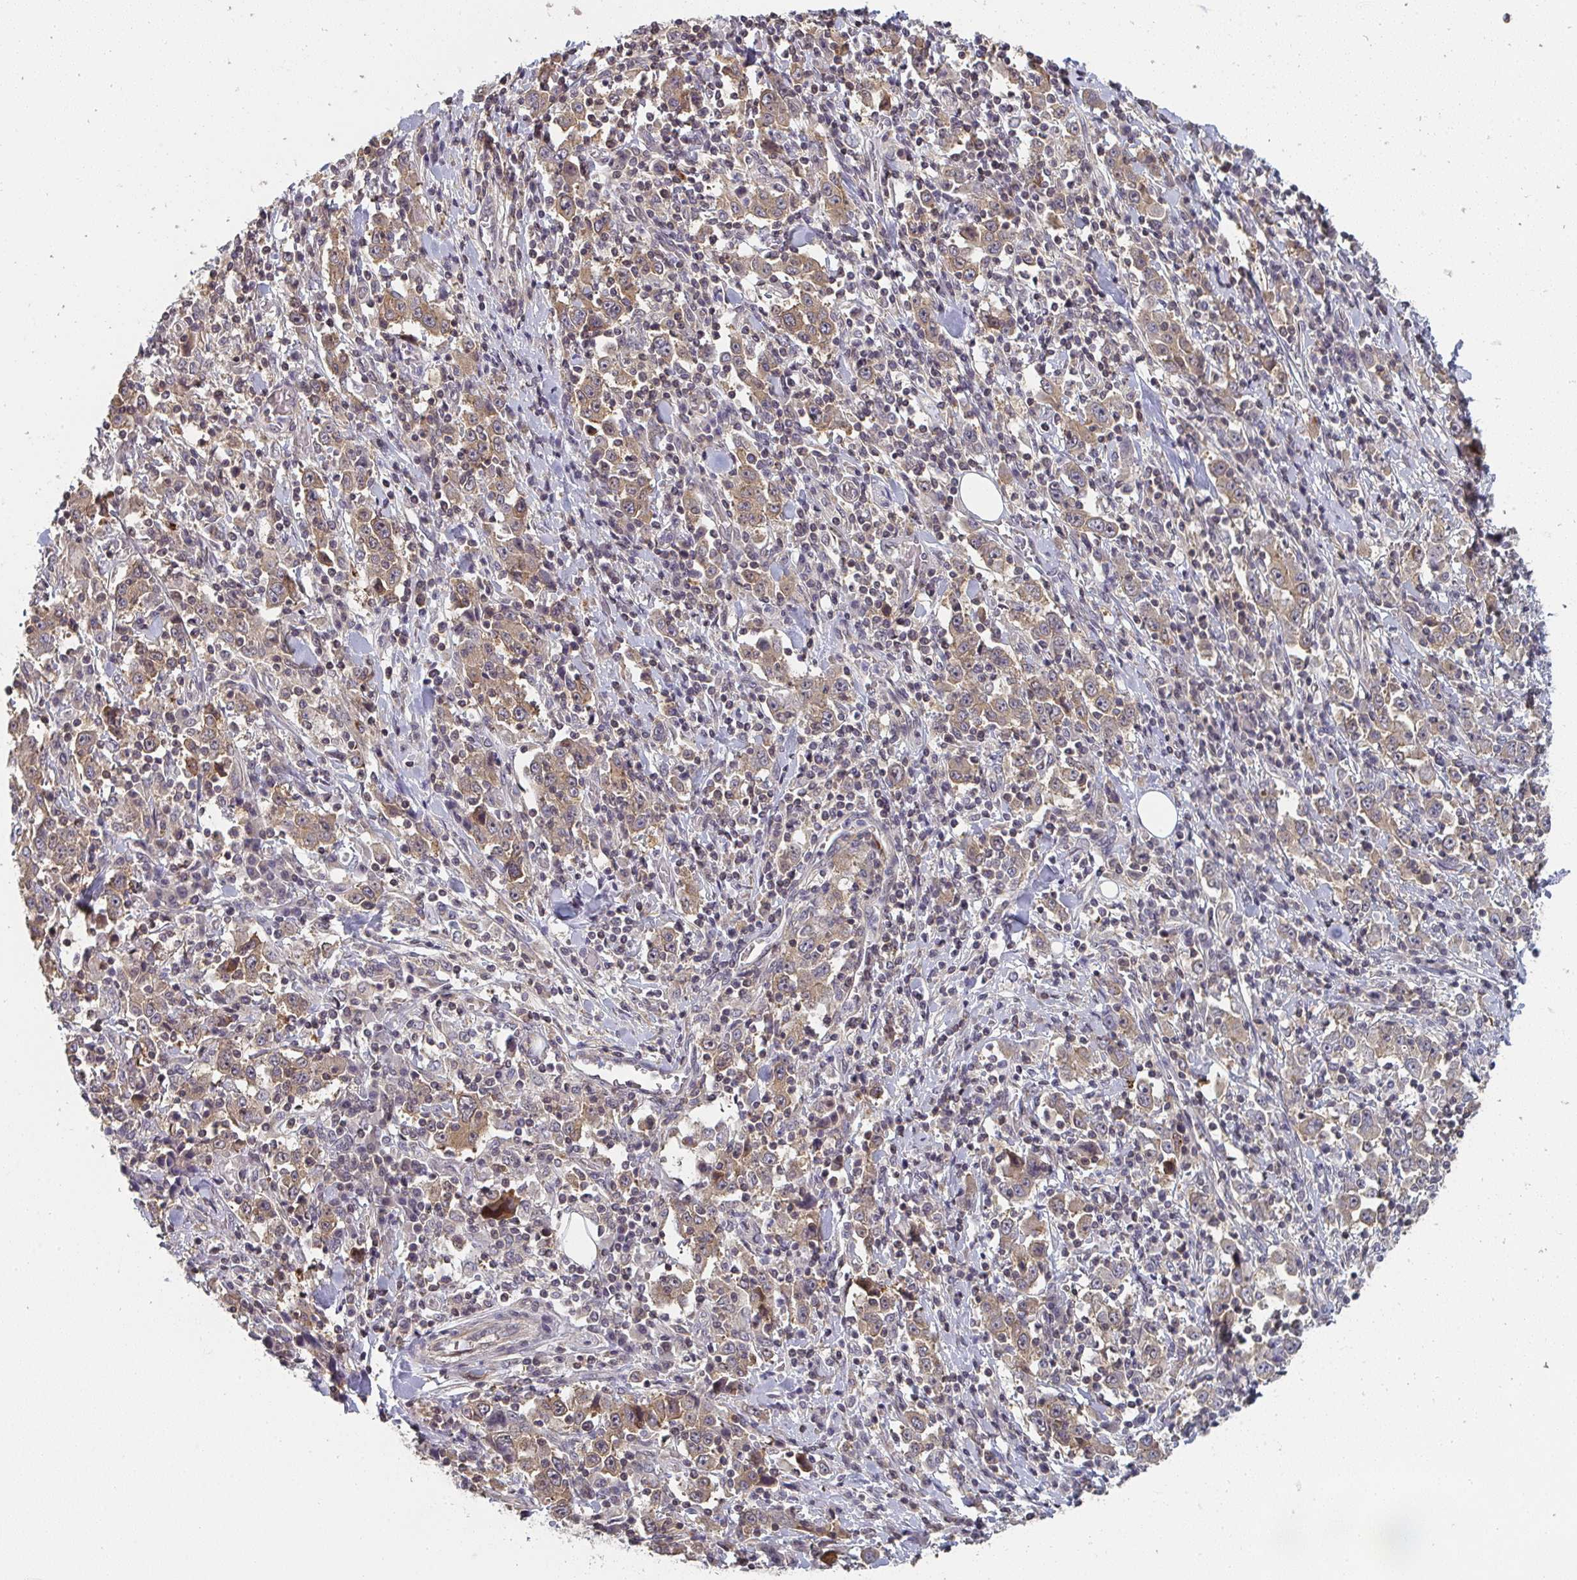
{"staining": {"intensity": "moderate", "quantity": ">75%", "location": "cytoplasmic/membranous"}, "tissue": "stomach cancer", "cell_type": "Tumor cells", "image_type": "cancer", "snomed": [{"axis": "morphology", "description": "Normal tissue, NOS"}, {"axis": "morphology", "description": "Adenocarcinoma, NOS"}, {"axis": "topography", "description": "Stomach, upper"}, {"axis": "topography", "description": "Stomach"}], "caption": "Adenocarcinoma (stomach) tissue reveals moderate cytoplasmic/membranous staining in about >75% of tumor cells, visualized by immunohistochemistry.", "gene": "RANGRF", "patient": {"sex": "male", "age": 59}}